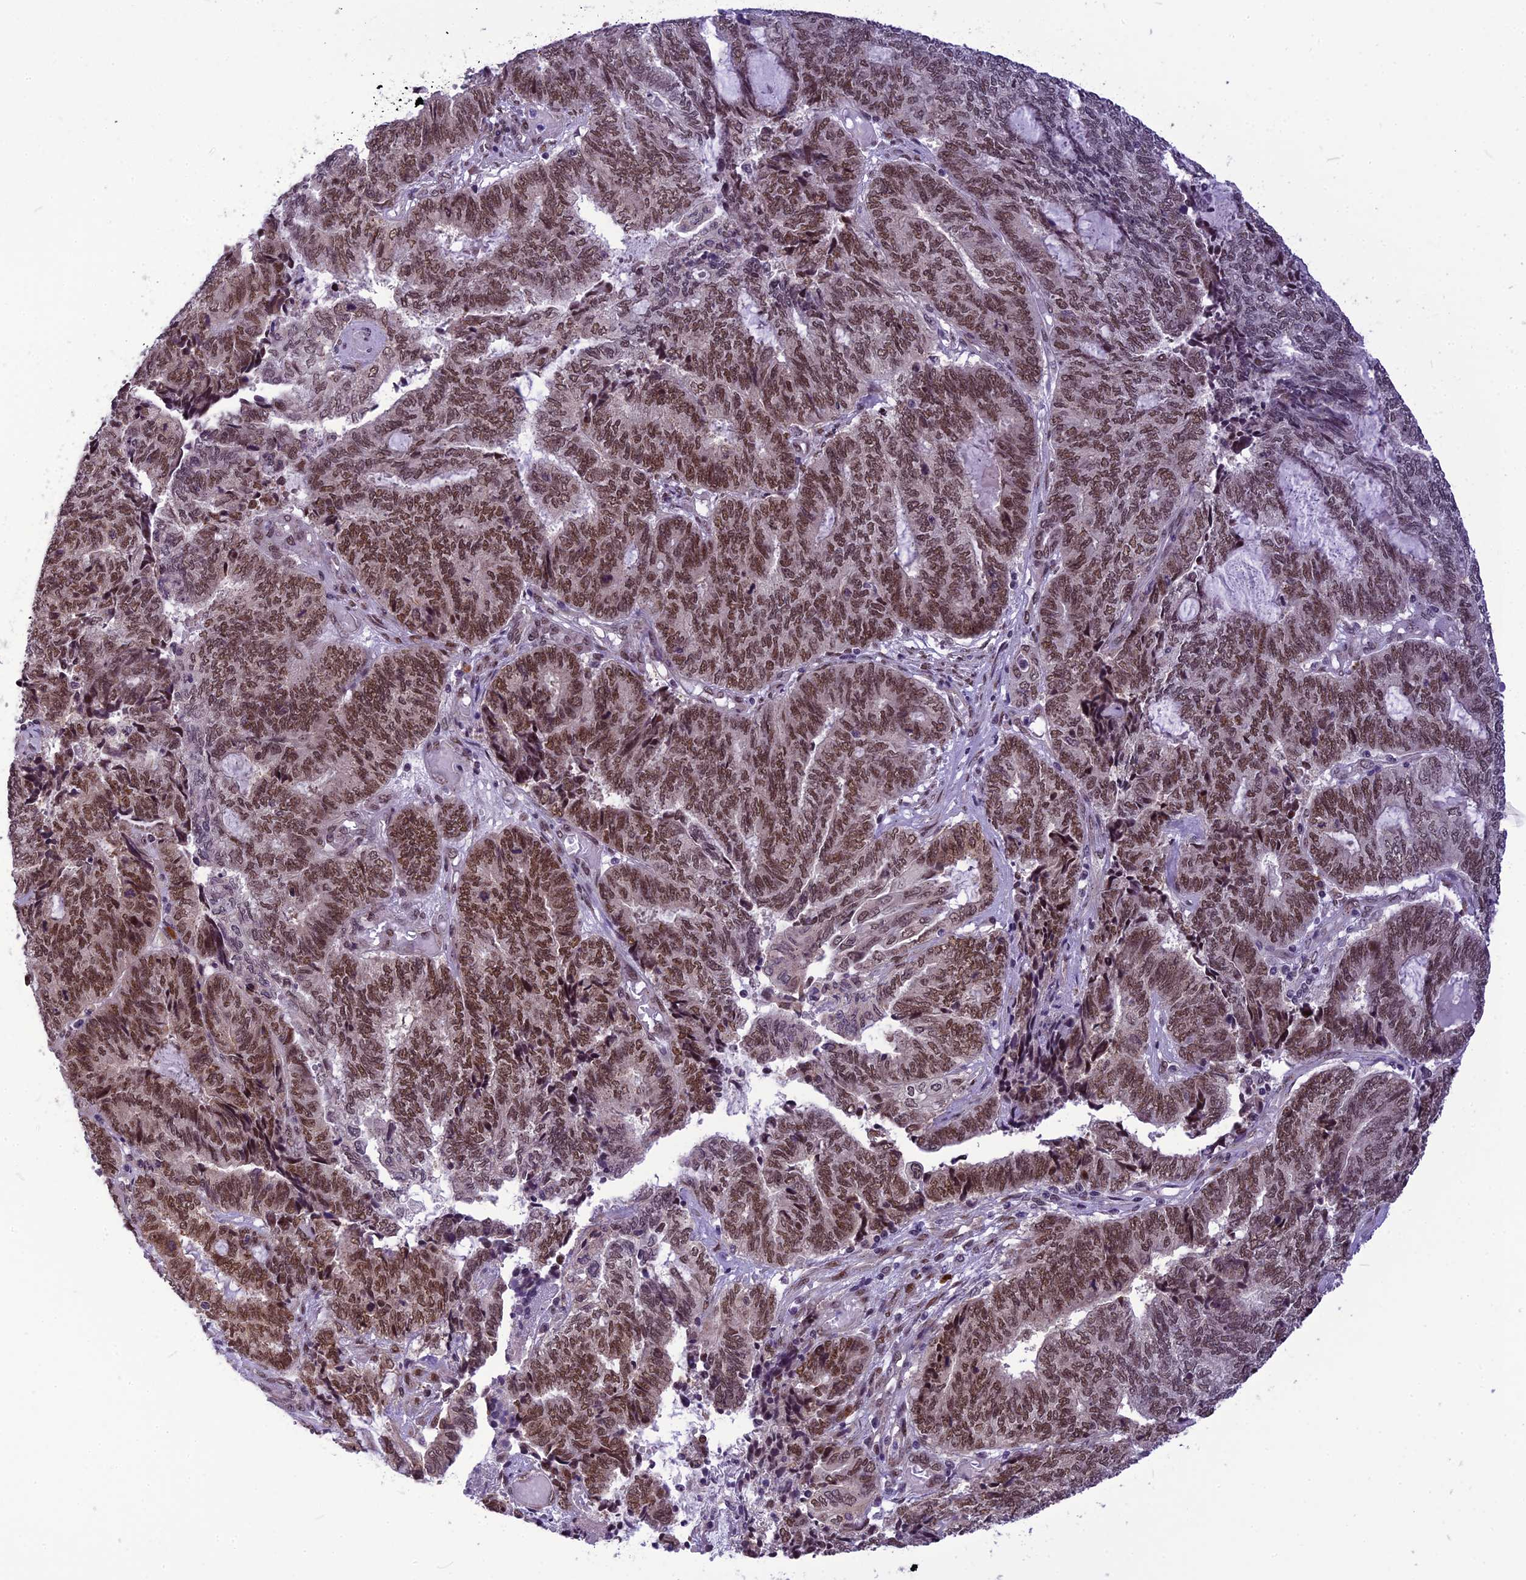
{"staining": {"intensity": "moderate", "quantity": ">75%", "location": "nuclear"}, "tissue": "endometrial cancer", "cell_type": "Tumor cells", "image_type": "cancer", "snomed": [{"axis": "morphology", "description": "Adenocarcinoma, NOS"}, {"axis": "topography", "description": "Uterus"}, {"axis": "topography", "description": "Endometrium"}], "caption": "Immunohistochemistry (IHC) of endometrial cancer demonstrates medium levels of moderate nuclear positivity in about >75% of tumor cells. (DAB (3,3'-diaminobenzidine) = brown stain, brightfield microscopy at high magnification).", "gene": "IRF2BP1", "patient": {"sex": "female", "age": 70}}